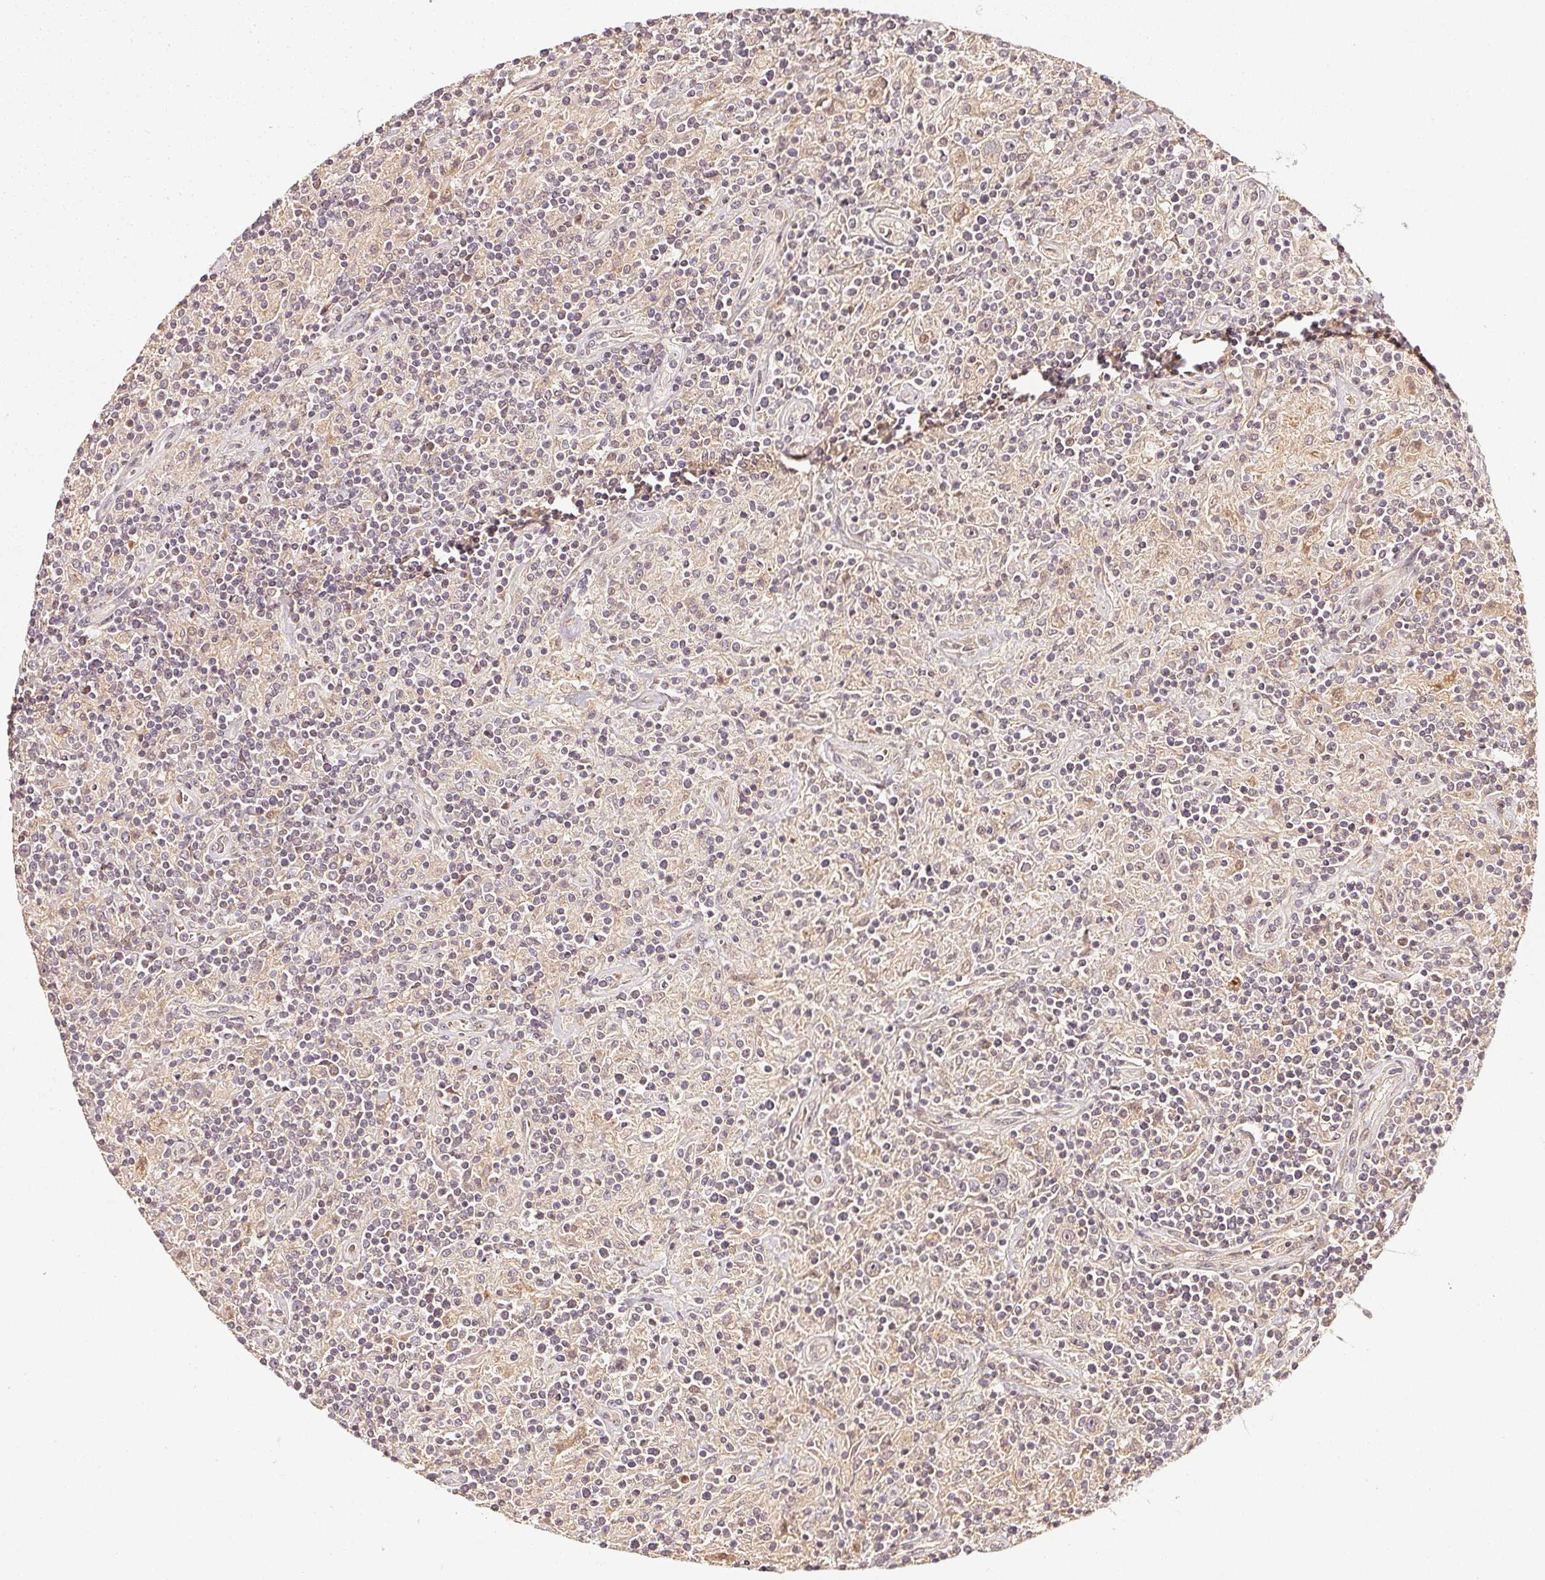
{"staining": {"intensity": "negative", "quantity": "none", "location": "none"}, "tissue": "lymphoma", "cell_type": "Tumor cells", "image_type": "cancer", "snomed": [{"axis": "morphology", "description": "Hodgkin's disease, NOS"}, {"axis": "topography", "description": "Lymph node"}], "caption": "IHC photomicrograph of lymphoma stained for a protein (brown), which exhibits no staining in tumor cells.", "gene": "SERPINE1", "patient": {"sex": "male", "age": 70}}